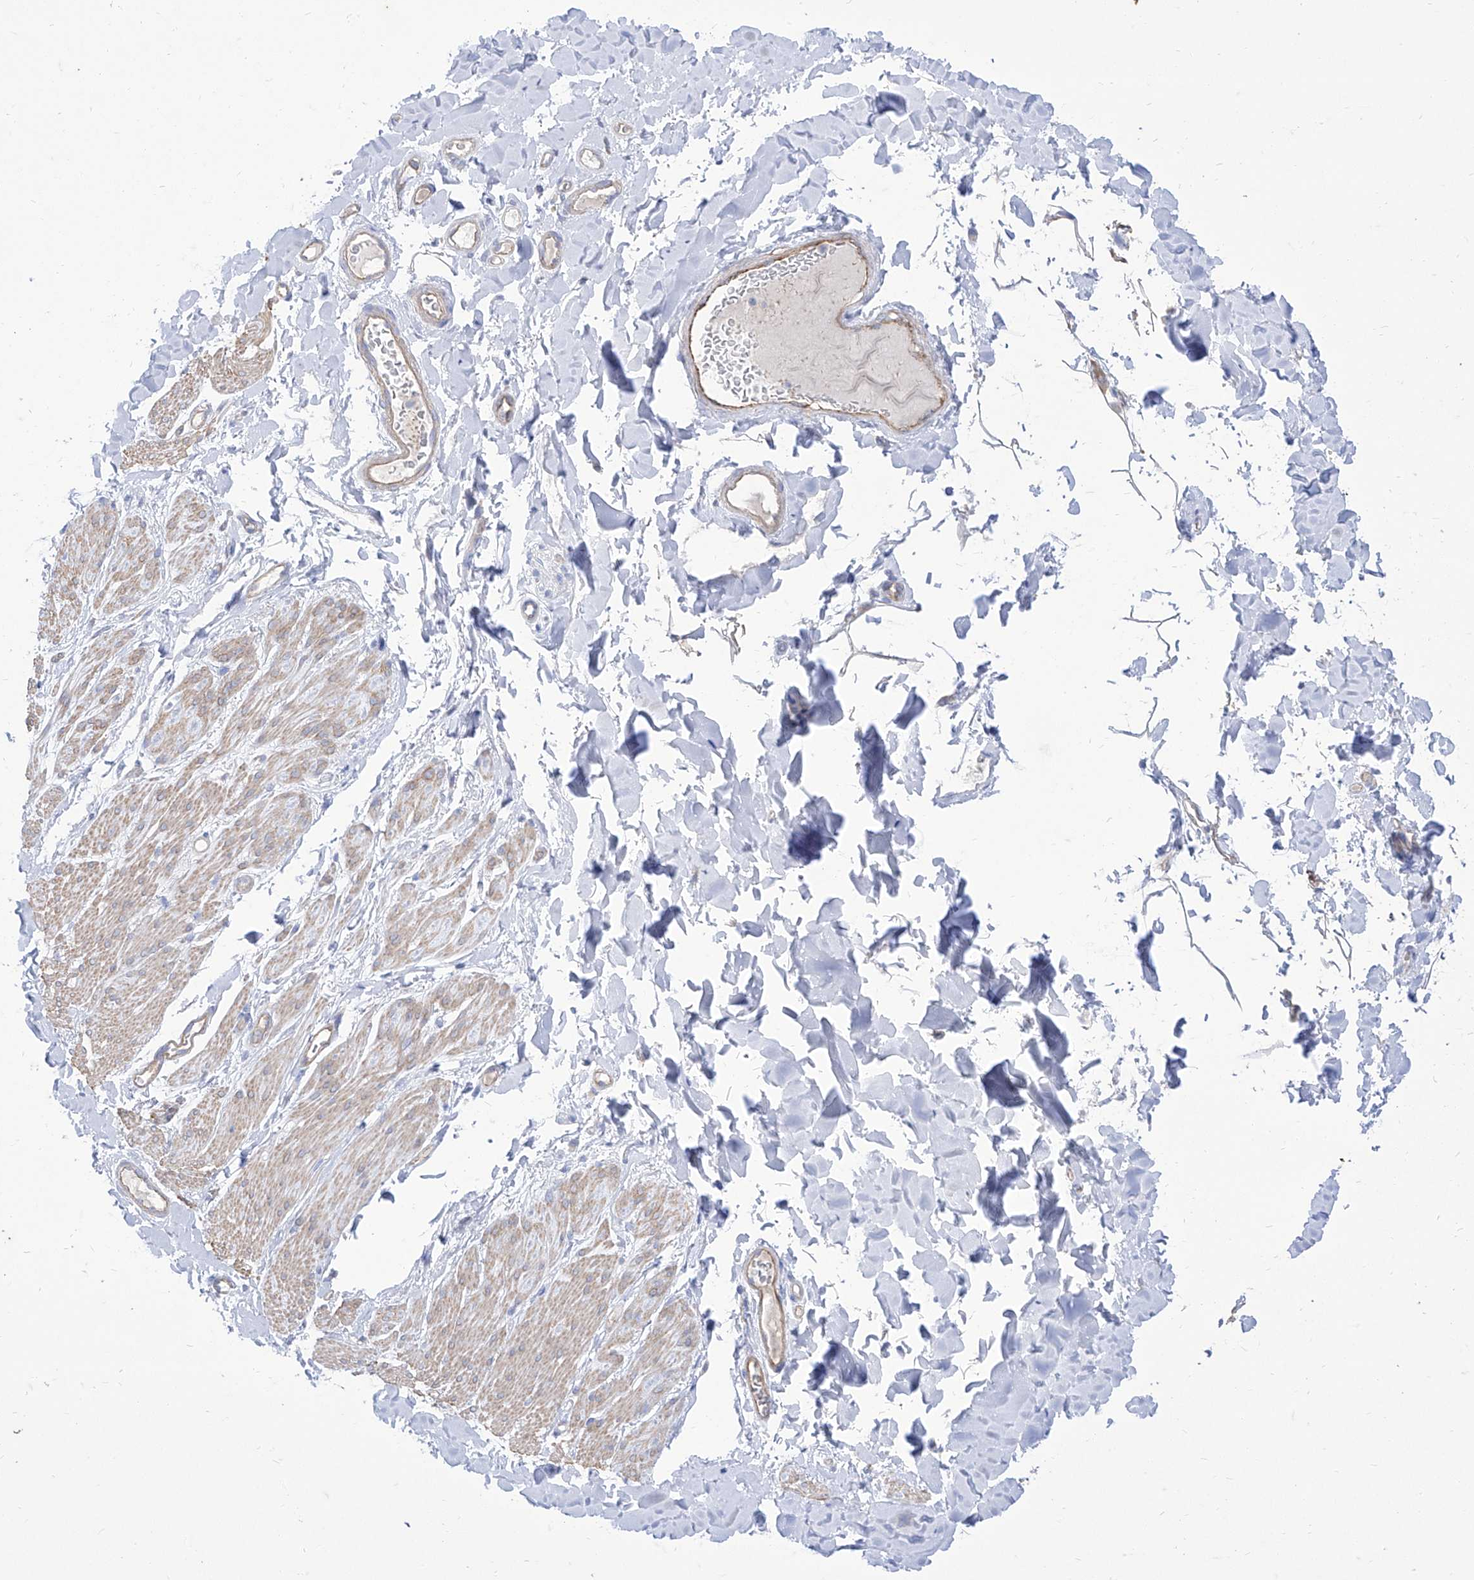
{"staining": {"intensity": "weak", "quantity": "25%-75%", "location": "cytoplasmic/membranous"}, "tissue": "smooth muscle", "cell_type": "Smooth muscle cells", "image_type": "normal", "snomed": [{"axis": "morphology", "description": "Normal tissue, NOS"}, {"axis": "topography", "description": "Colon"}, {"axis": "topography", "description": "Peripheral nerve tissue"}], "caption": "A brown stain shows weak cytoplasmic/membranous expression of a protein in smooth muscle cells of unremarkable human smooth muscle.", "gene": "C1orf74", "patient": {"sex": "female", "age": 61}}